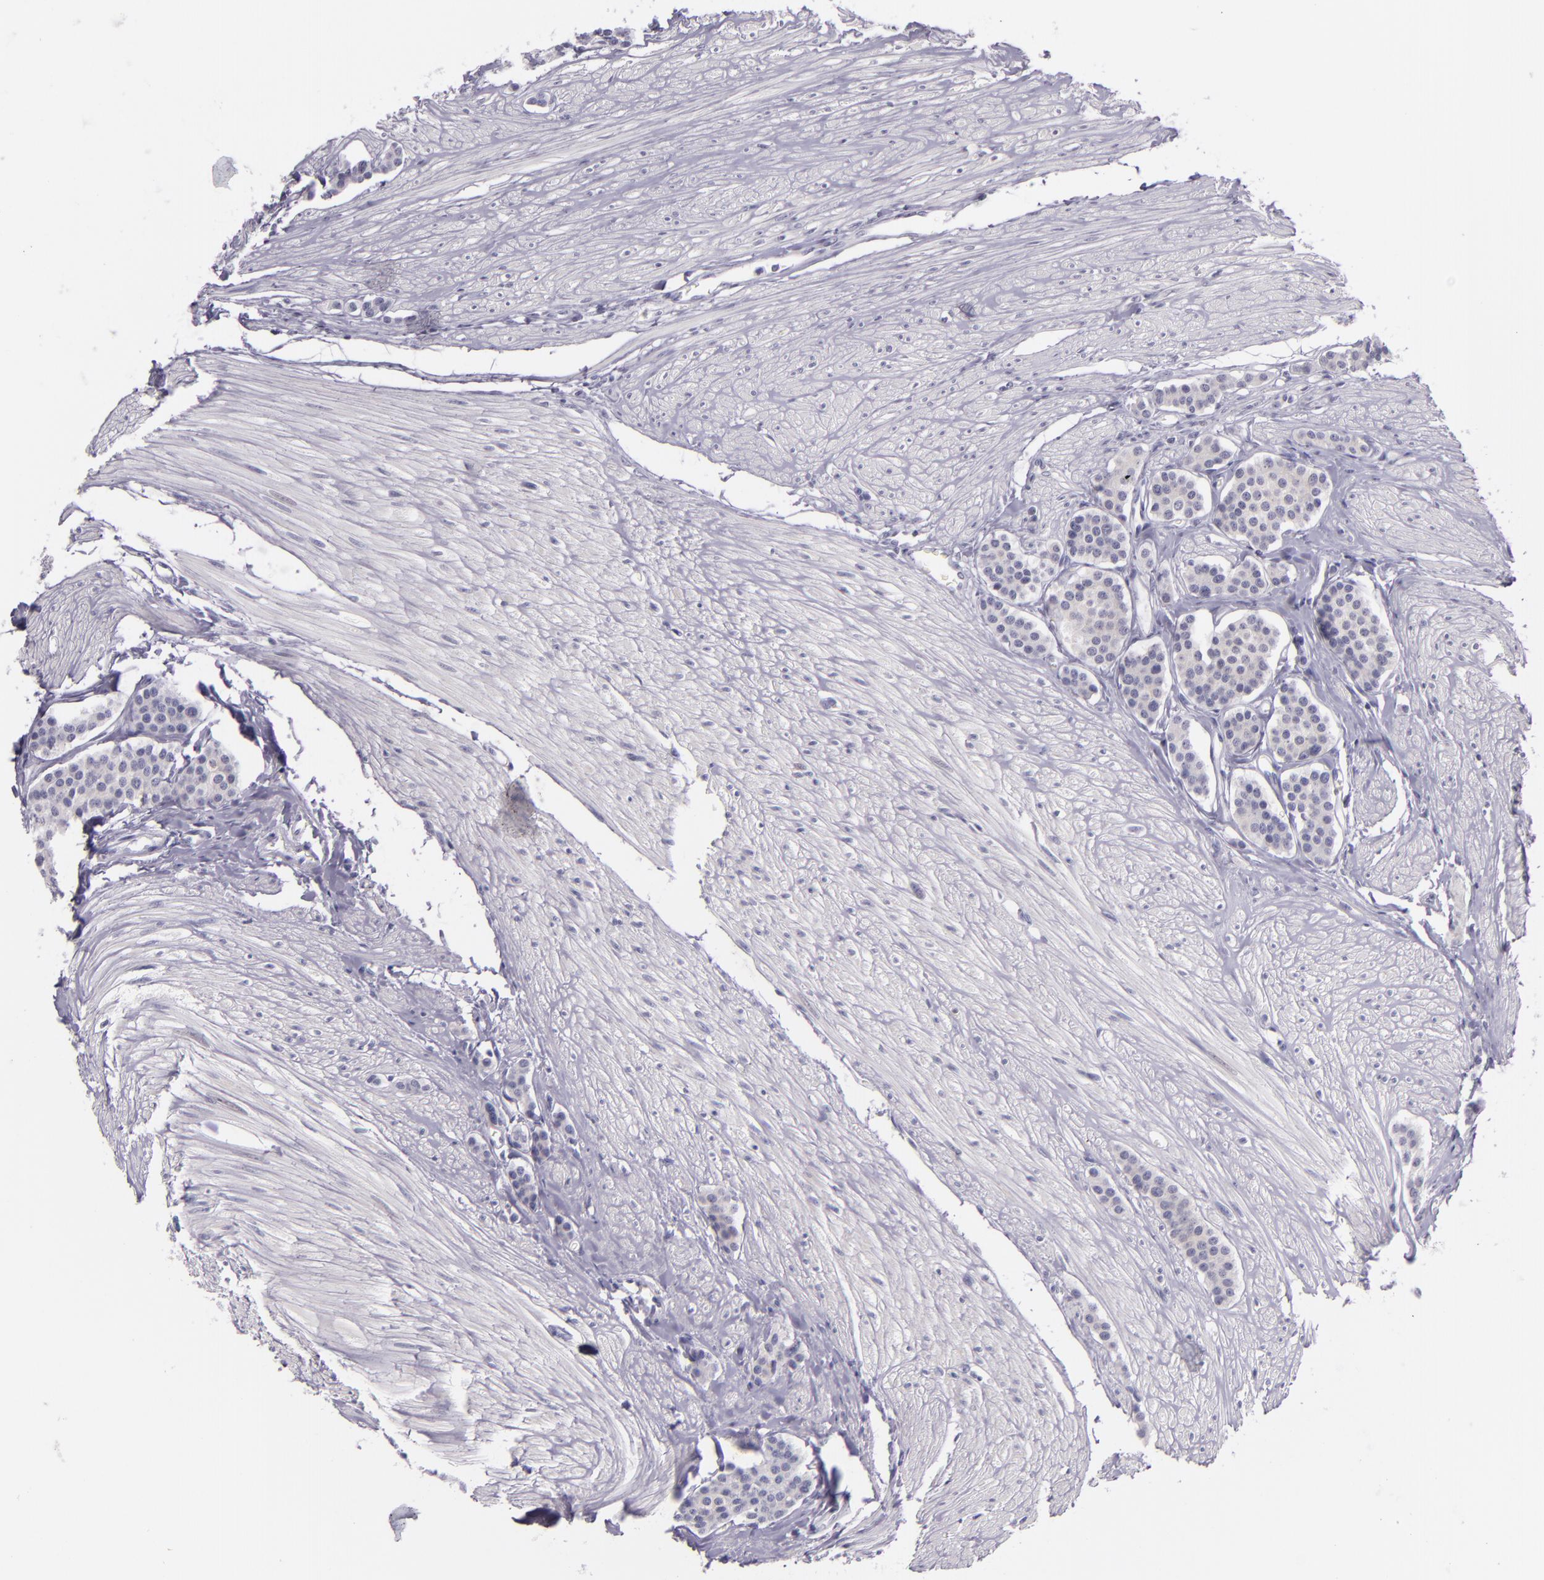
{"staining": {"intensity": "negative", "quantity": "none", "location": "none"}, "tissue": "carcinoid", "cell_type": "Tumor cells", "image_type": "cancer", "snomed": [{"axis": "morphology", "description": "Carcinoid, malignant, NOS"}, {"axis": "topography", "description": "Small intestine"}], "caption": "There is no significant expression in tumor cells of malignant carcinoid.", "gene": "HSP90AA1", "patient": {"sex": "male", "age": 60}}